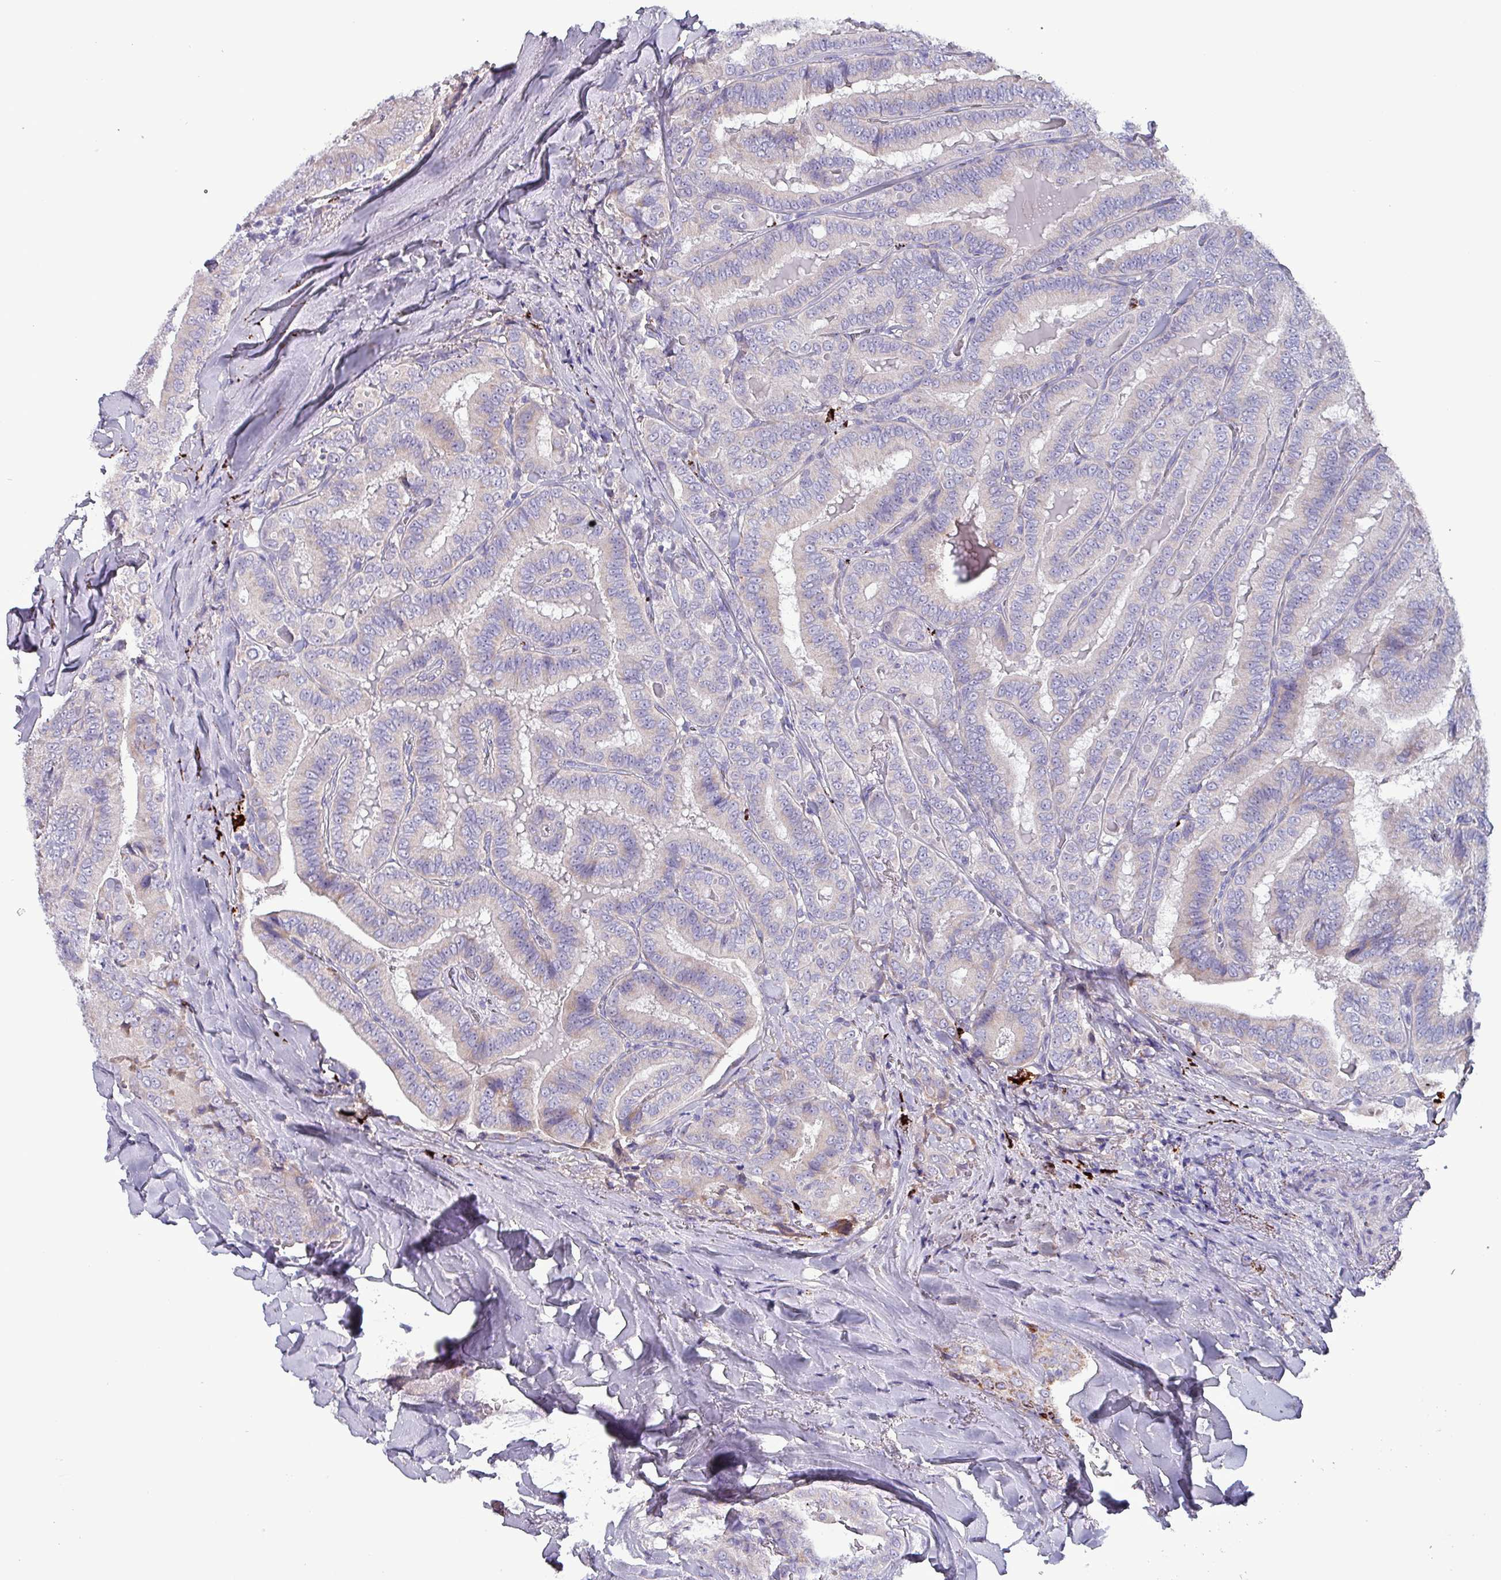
{"staining": {"intensity": "negative", "quantity": "none", "location": "none"}, "tissue": "thyroid cancer", "cell_type": "Tumor cells", "image_type": "cancer", "snomed": [{"axis": "morphology", "description": "Papillary adenocarcinoma, NOS"}, {"axis": "topography", "description": "Thyroid gland"}], "caption": "The photomicrograph demonstrates no significant staining in tumor cells of thyroid cancer.", "gene": "HSD3B7", "patient": {"sex": "male", "age": 61}}